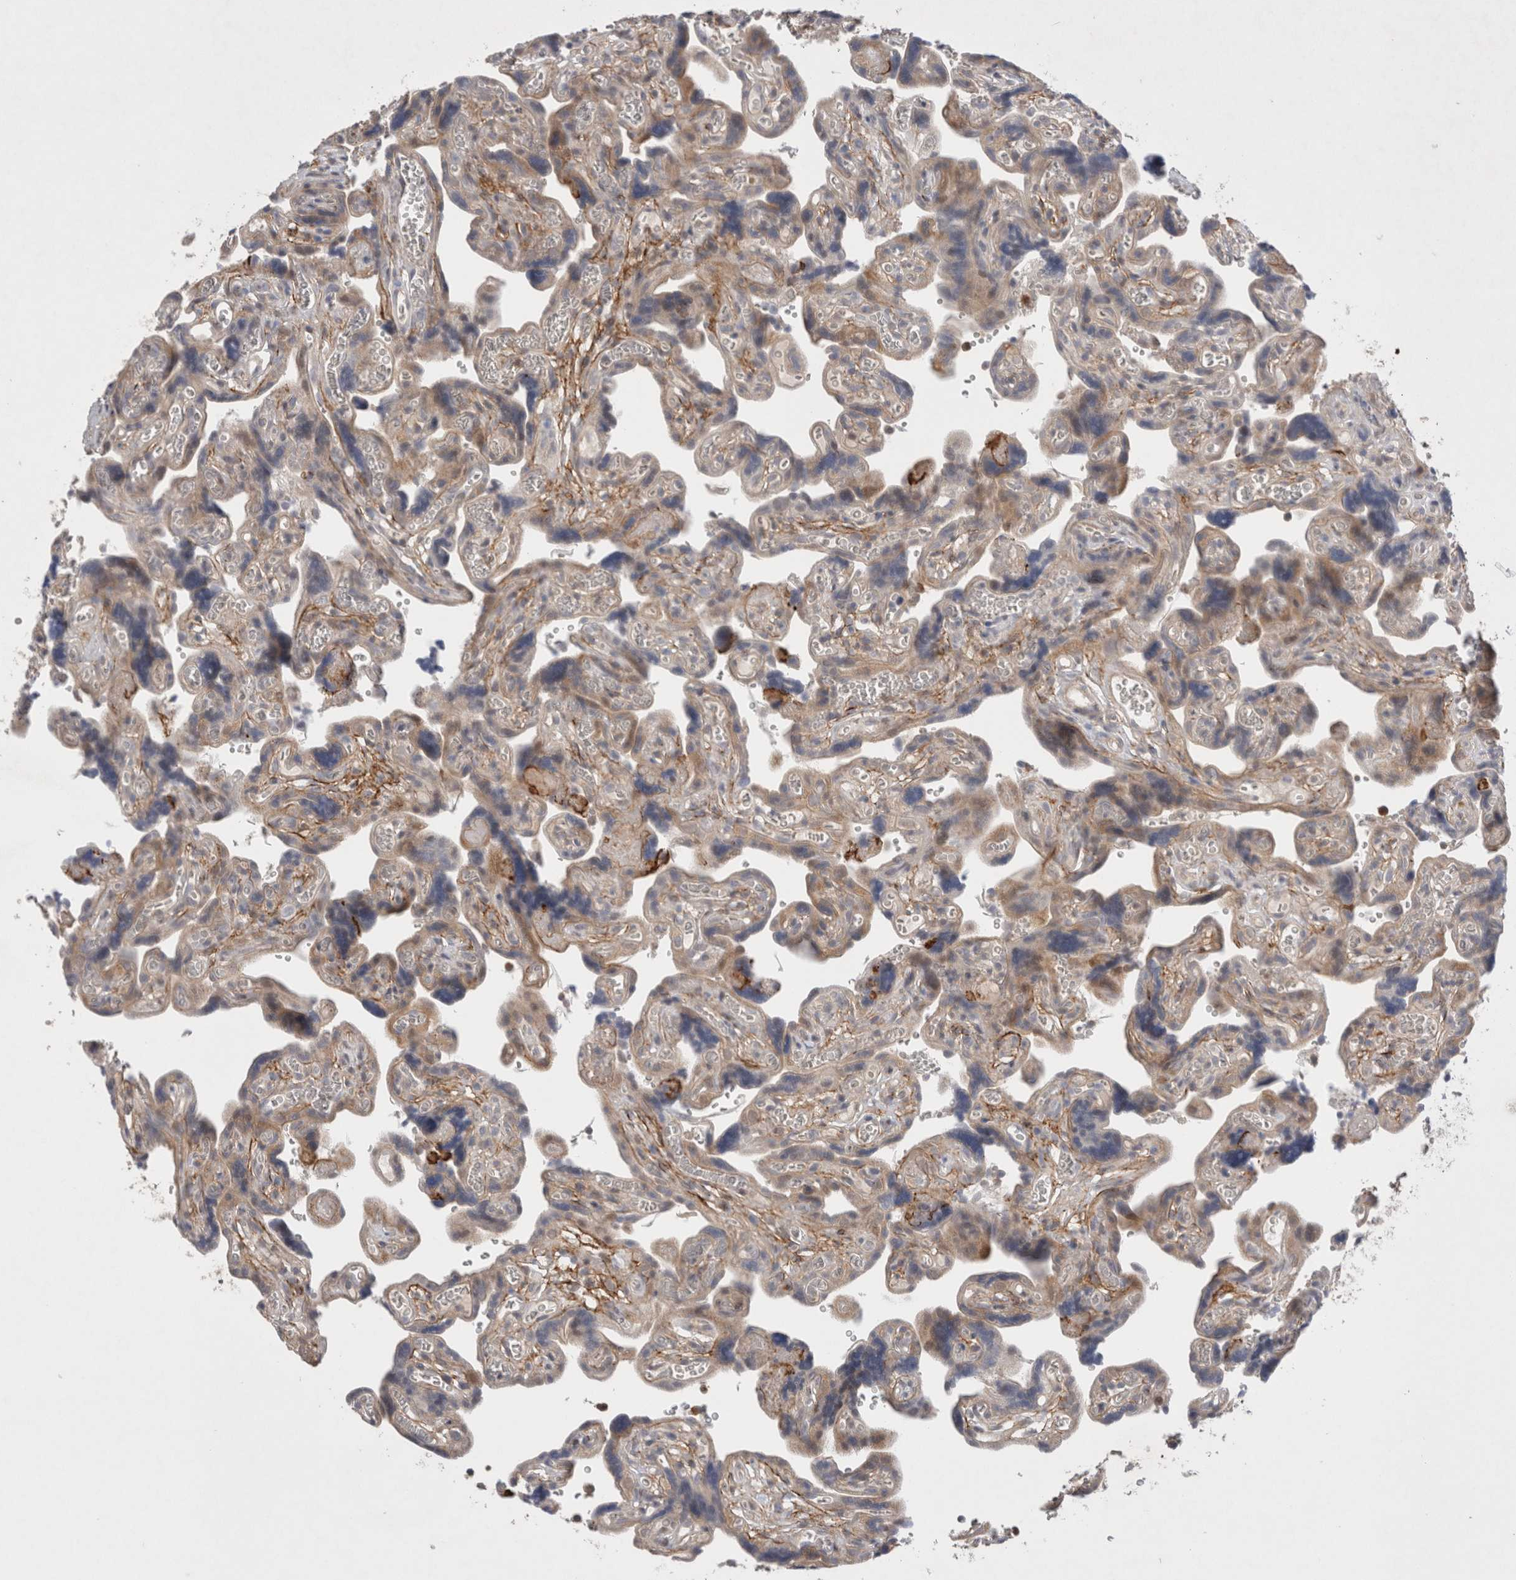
{"staining": {"intensity": "moderate", "quantity": "25%-75%", "location": "cytoplasmic/membranous"}, "tissue": "placenta", "cell_type": "Trophoblastic cells", "image_type": "normal", "snomed": [{"axis": "morphology", "description": "Normal tissue, NOS"}, {"axis": "topography", "description": "Placenta"}], "caption": "Trophoblastic cells exhibit medium levels of moderate cytoplasmic/membranous staining in approximately 25%-75% of cells in normal human placenta. The staining was performed using DAB (3,3'-diaminobenzidine) to visualize the protein expression in brown, while the nuclei were stained in blue with hematoxylin (Magnification: 20x).", "gene": "GSDMB", "patient": {"sex": "female", "age": 30}}